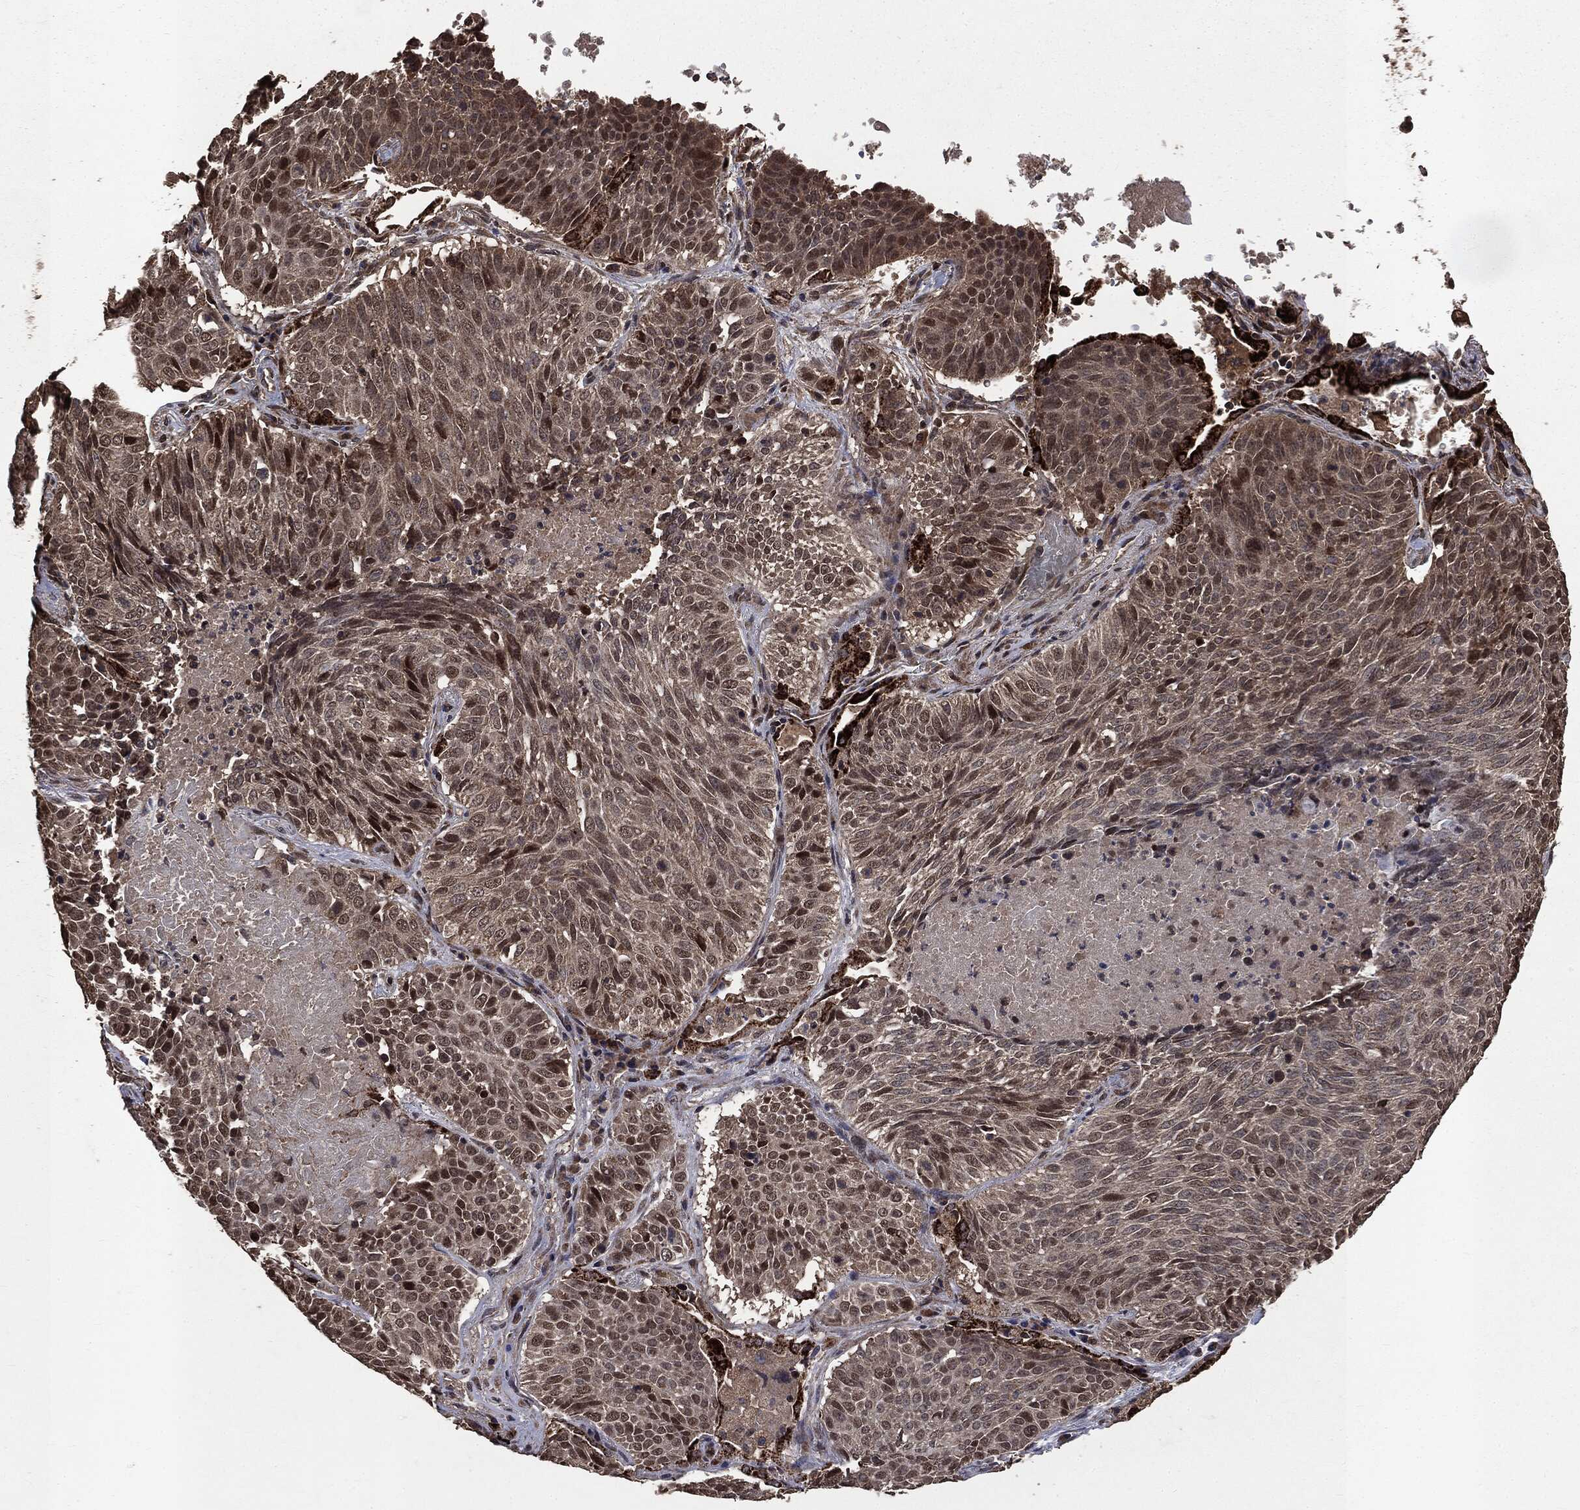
{"staining": {"intensity": "strong", "quantity": "<25%", "location": "cytoplasmic/membranous,nuclear"}, "tissue": "lung cancer", "cell_type": "Tumor cells", "image_type": "cancer", "snomed": [{"axis": "morphology", "description": "Squamous cell carcinoma, NOS"}, {"axis": "topography", "description": "Lung"}], "caption": "Protein expression analysis of human lung cancer reveals strong cytoplasmic/membranous and nuclear expression in about <25% of tumor cells.", "gene": "PPP6R2", "patient": {"sex": "male", "age": 64}}